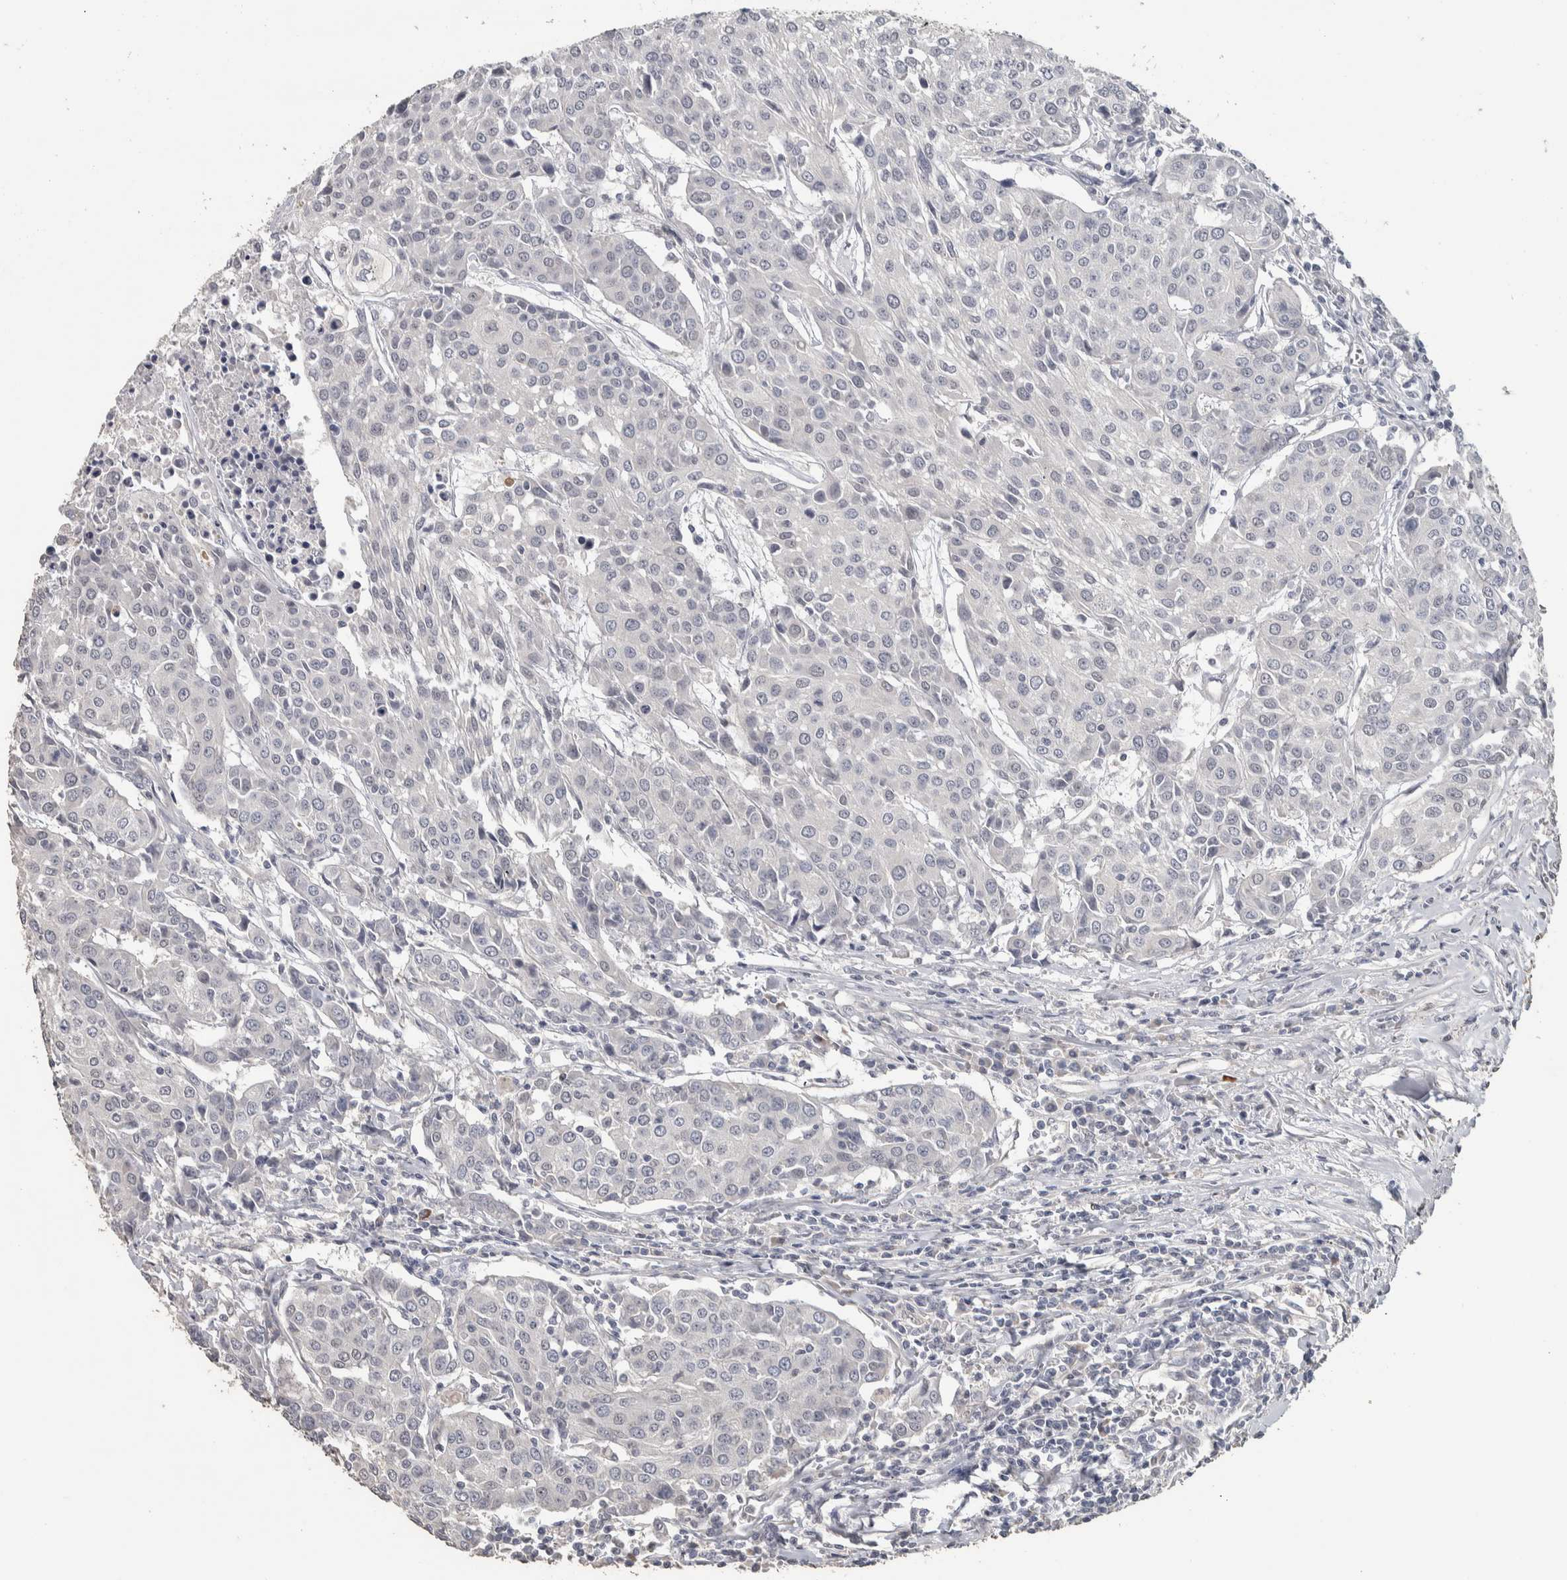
{"staining": {"intensity": "negative", "quantity": "none", "location": "none"}, "tissue": "urothelial cancer", "cell_type": "Tumor cells", "image_type": "cancer", "snomed": [{"axis": "morphology", "description": "Urothelial carcinoma, High grade"}, {"axis": "topography", "description": "Urinary bladder"}], "caption": "The histopathology image displays no staining of tumor cells in urothelial cancer.", "gene": "NECAB1", "patient": {"sex": "female", "age": 85}}